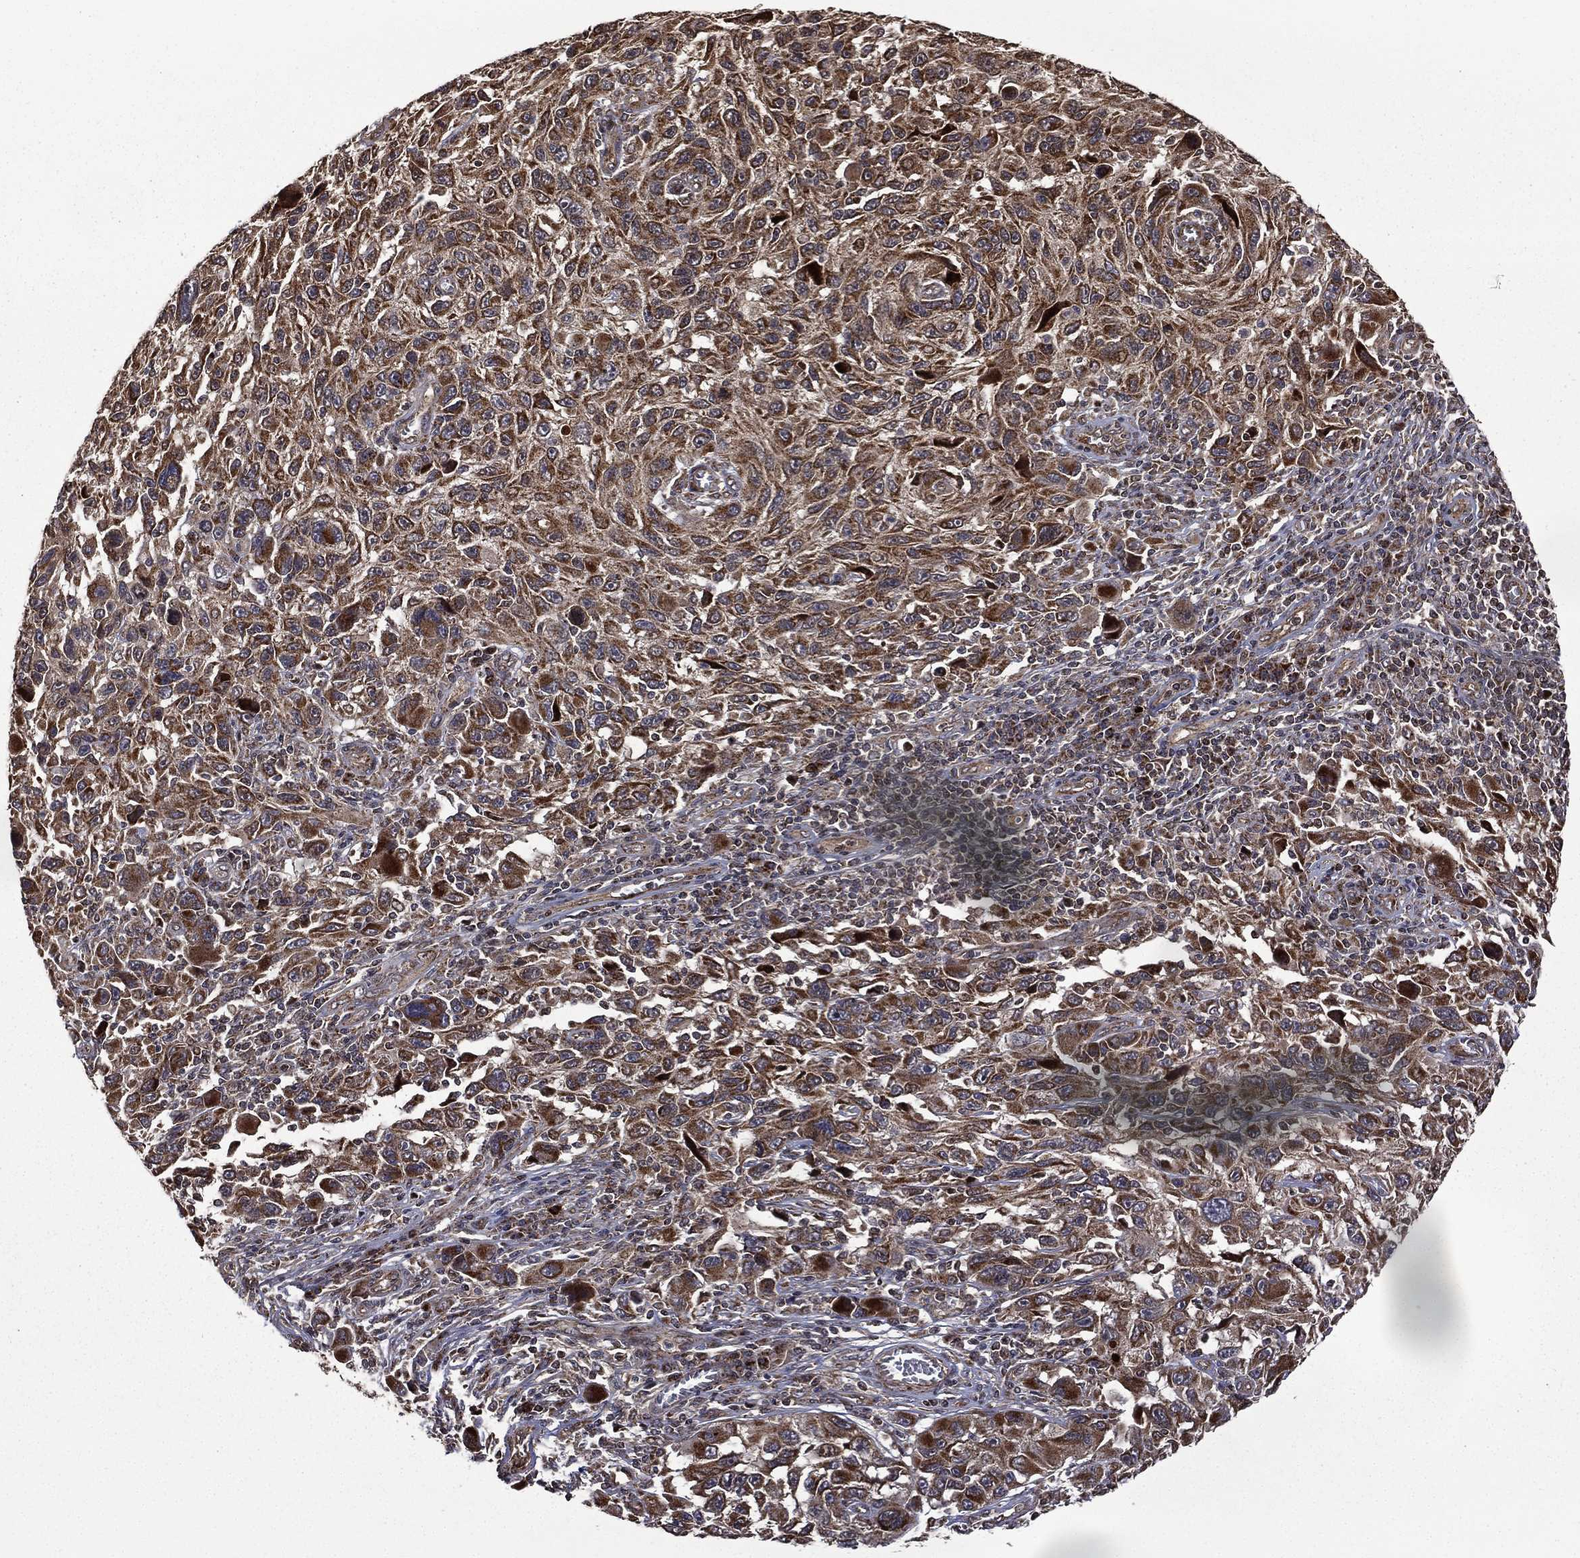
{"staining": {"intensity": "strong", "quantity": ">75%", "location": "cytoplasmic/membranous"}, "tissue": "melanoma", "cell_type": "Tumor cells", "image_type": "cancer", "snomed": [{"axis": "morphology", "description": "Malignant melanoma, NOS"}, {"axis": "topography", "description": "Skin"}], "caption": "Approximately >75% of tumor cells in human malignant melanoma display strong cytoplasmic/membranous protein staining as visualized by brown immunohistochemical staining.", "gene": "GIMAP6", "patient": {"sex": "male", "age": 53}}